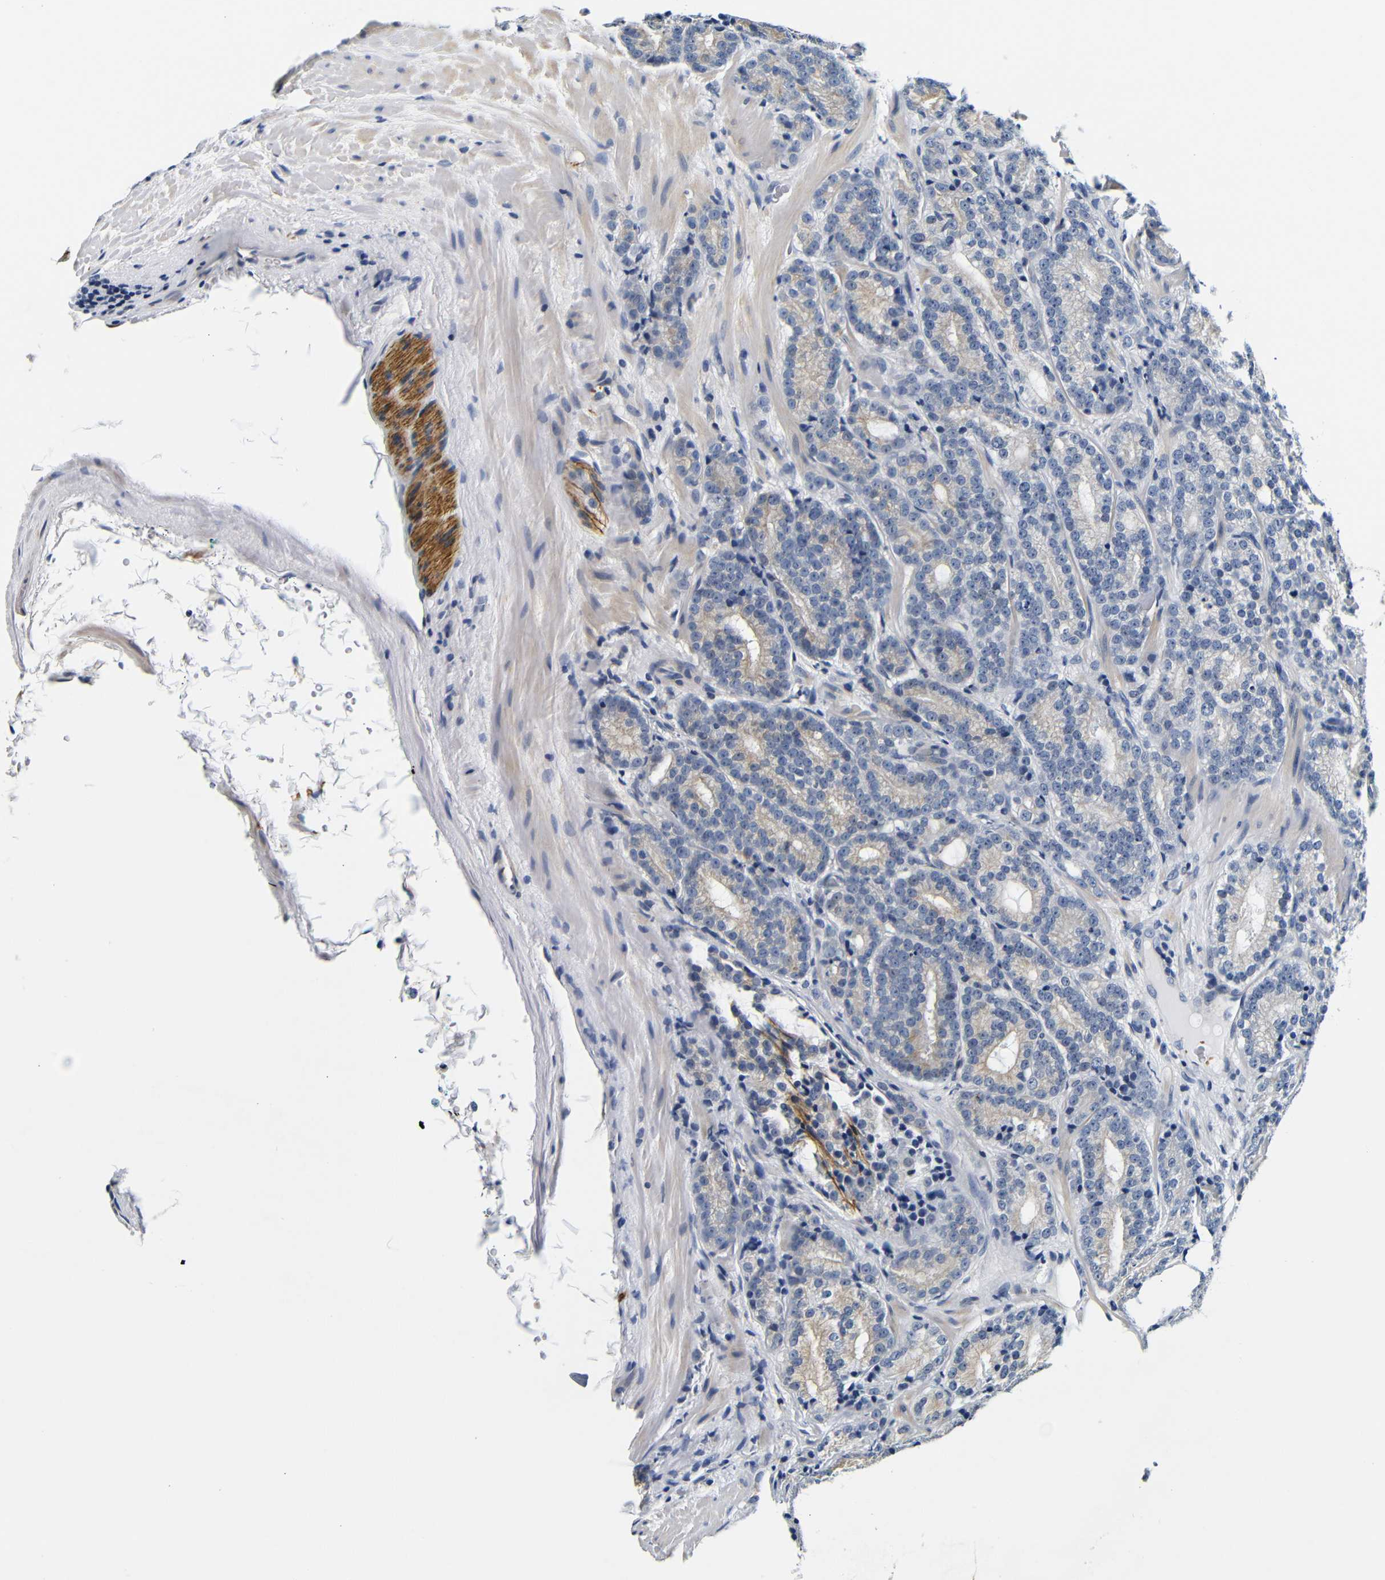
{"staining": {"intensity": "negative", "quantity": "none", "location": "none"}, "tissue": "prostate cancer", "cell_type": "Tumor cells", "image_type": "cancer", "snomed": [{"axis": "morphology", "description": "Adenocarcinoma, High grade"}, {"axis": "topography", "description": "Prostate"}], "caption": "The immunohistochemistry micrograph has no significant positivity in tumor cells of adenocarcinoma (high-grade) (prostate) tissue. Brightfield microscopy of immunohistochemistry stained with DAB (brown) and hematoxylin (blue), captured at high magnification.", "gene": "GP1BA", "patient": {"sex": "male", "age": 61}}